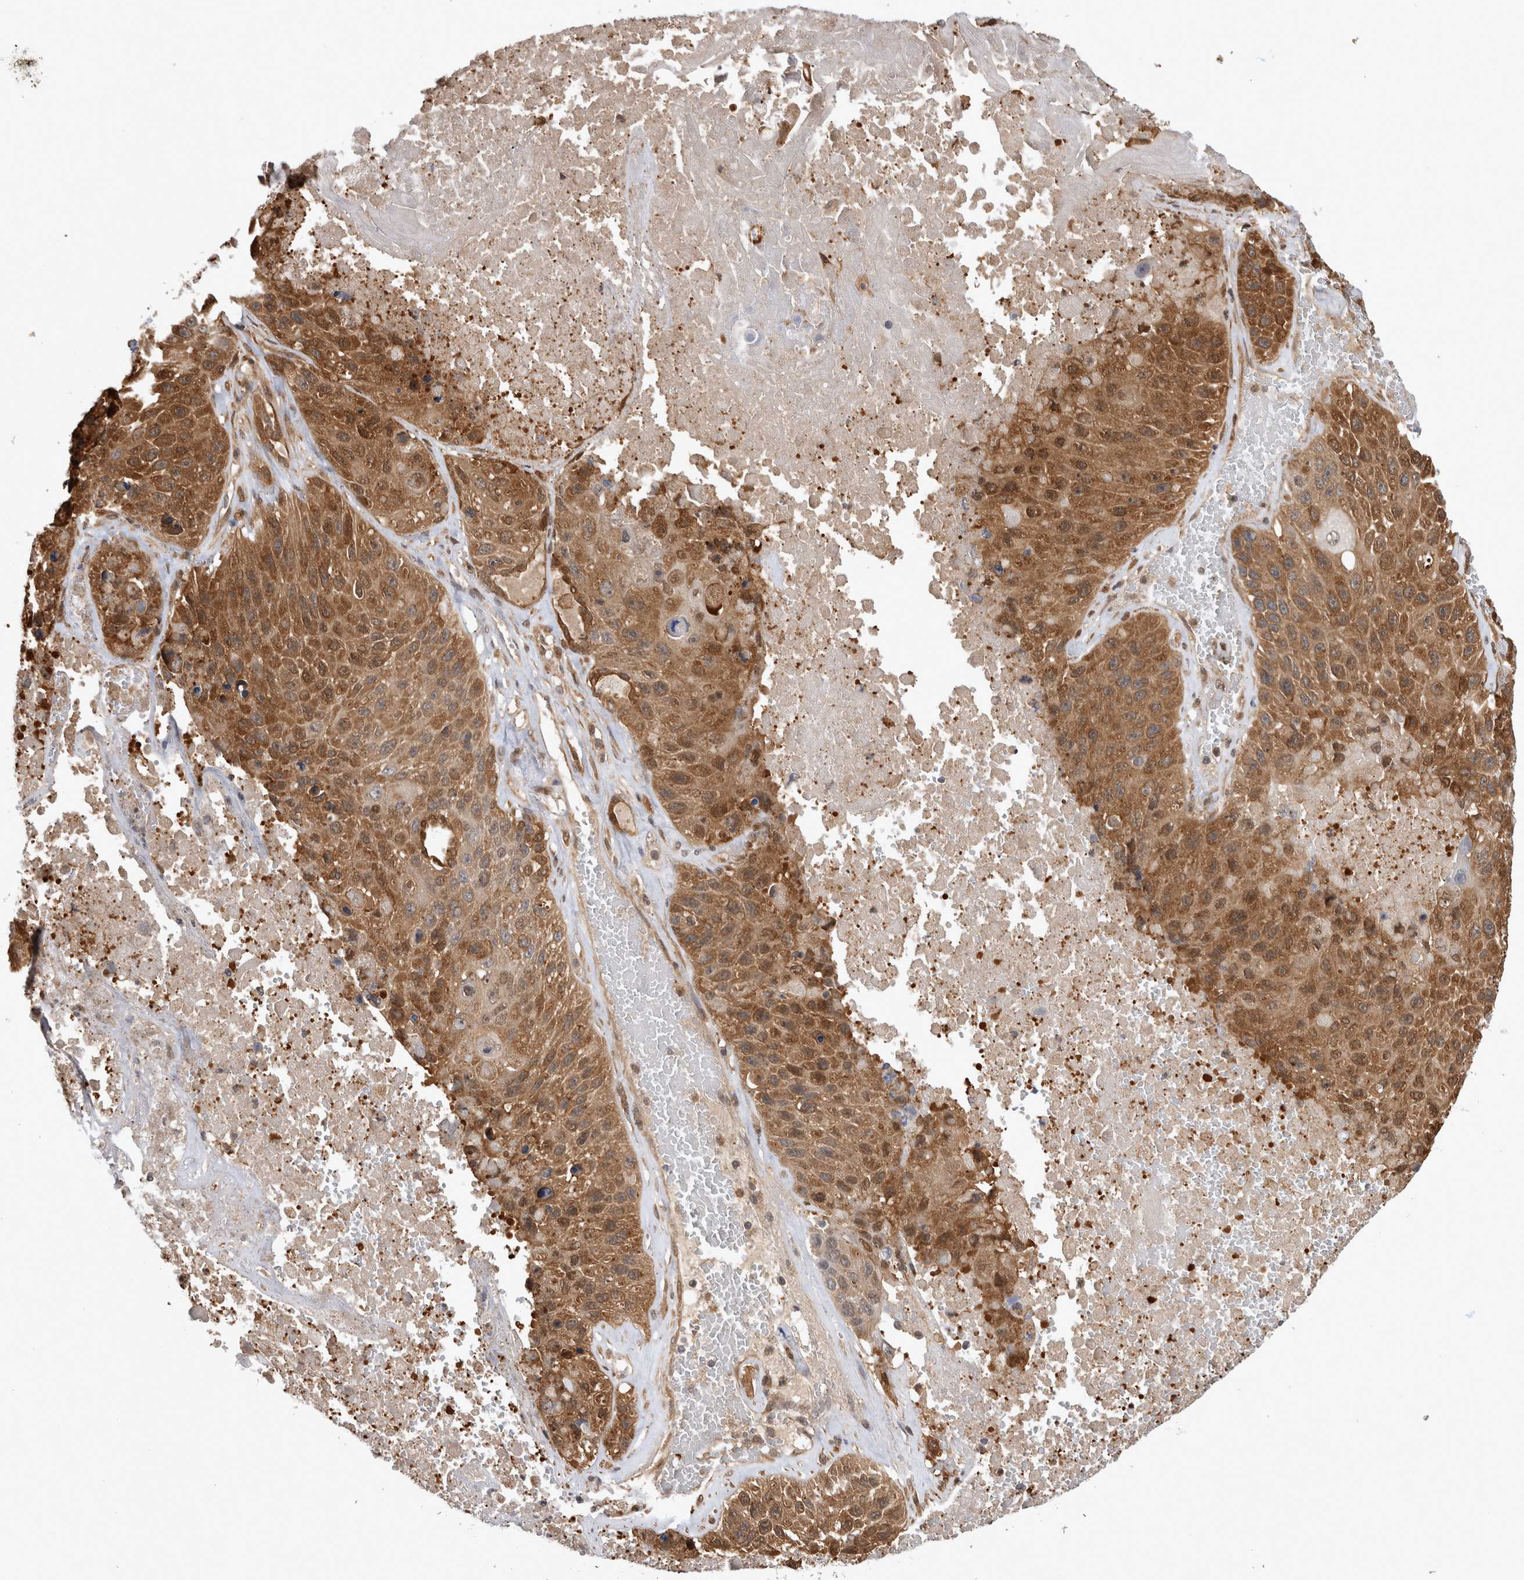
{"staining": {"intensity": "moderate", "quantity": ">75%", "location": "cytoplasmic/membranous"}, "tissue": "lung cancer", "cell_type": "Tumor cells", "image_type": "cancer", "snomed": [{"axis": "morphology", "description": "Squamous cell carcinoma, NOS"}, {"axis": "topography", "description": "Lung"}], "caption": "Lung cancer stained with a protein marker reveals moderate staining in tumor cells.", "gene": "ASTN2", "patient": {"sex": "male", "age": 61}}